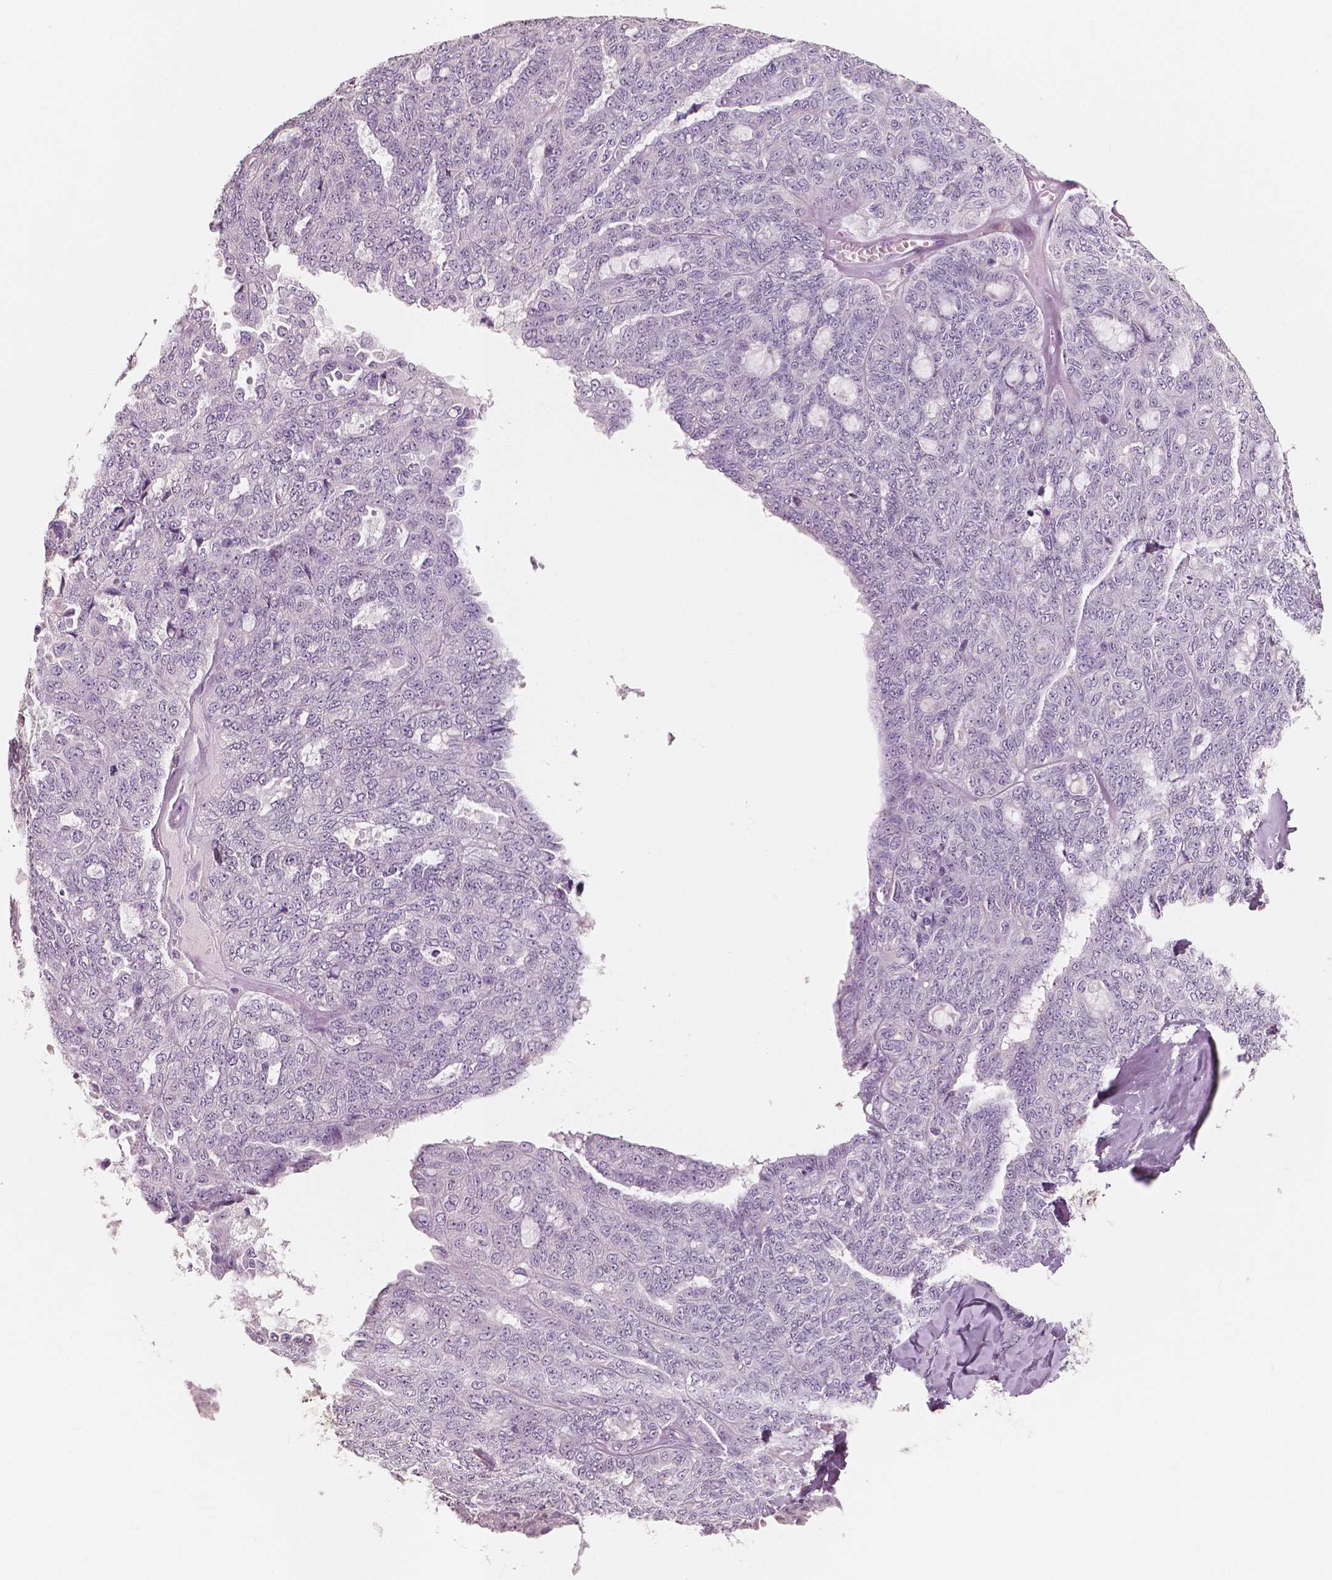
{"staining": {"intensity": "negative", "quantity": "none", "location": "none"}, "tissue": "ovarian cancer", "cell_type": "Tumor cells", "image_type": "cancer", "snomed": [{"axis": "morphology", "description": "Cystadenocarcinoma, serous, NOS"}, {"axis": "topography", "description": "Ovary"}], "caption": "Ovarian cancer stained for a protein using immunohistochemistry (IHC) reveals no expression tumor cells.", "gene": "KIT", "patient": {"sex": "female", "age": 71}}